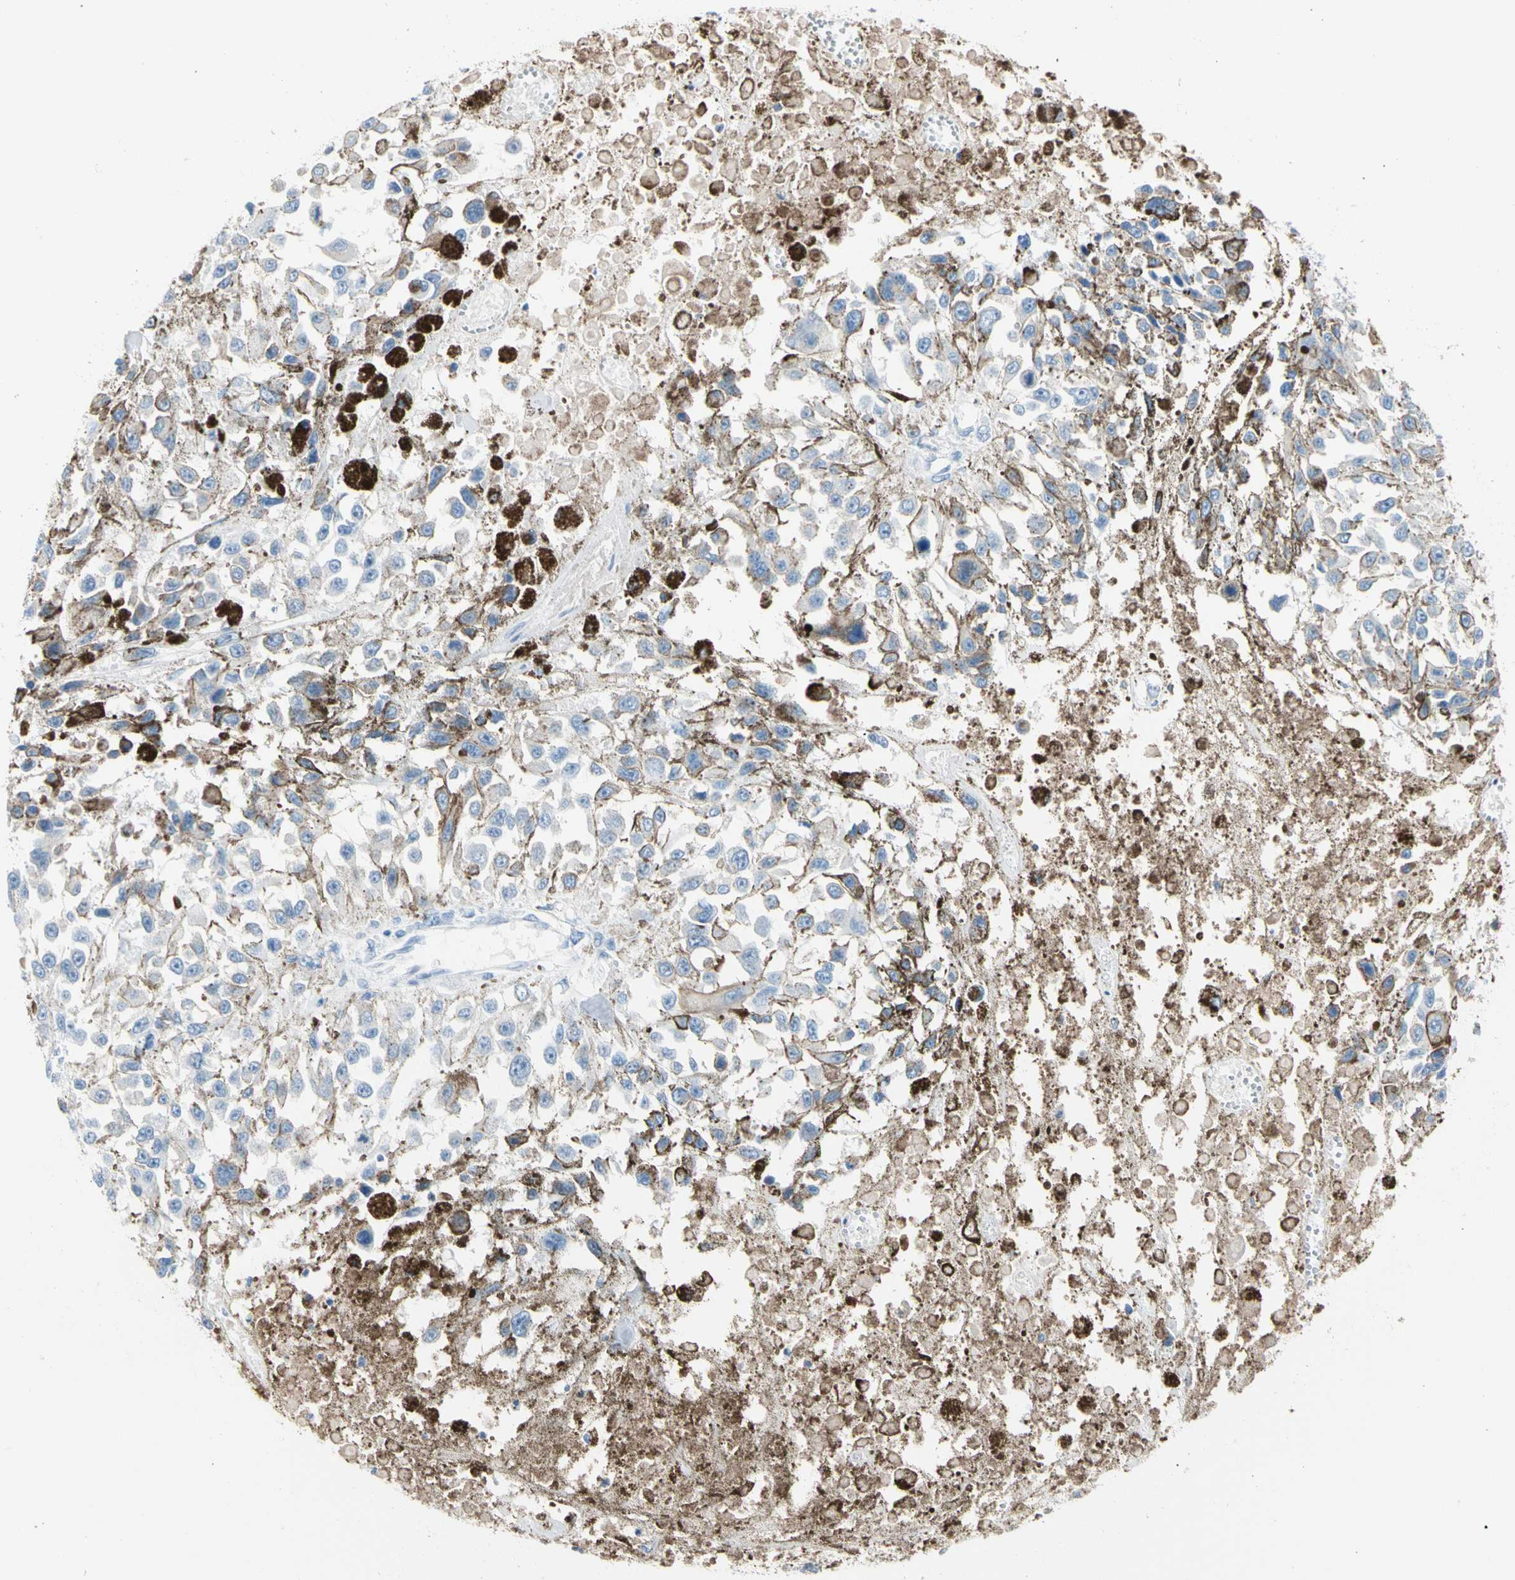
{"staining": {"intensity": "moderate", "quantity": "25%-75%", "location": "cytoplasmic/membranous"}, "tissue": "melanoma", "cell_type": "Tumor cells", "image_type": "cancer", "snomed": [{"axis": "morphology", "description": "Malignant melanoma, Metastatic site"}, {"axis": "topography", "description": "Lymph node"}], "caption": "Brown immunohistochemical staining in human malignant melanoma (metastatic site) exhibits moderate cytoplasmic/membranous positivity in approximately 25%-75% of tumor cells.", "gene": "CASQ1", "patient": {"sex": "male", "age": 59}}